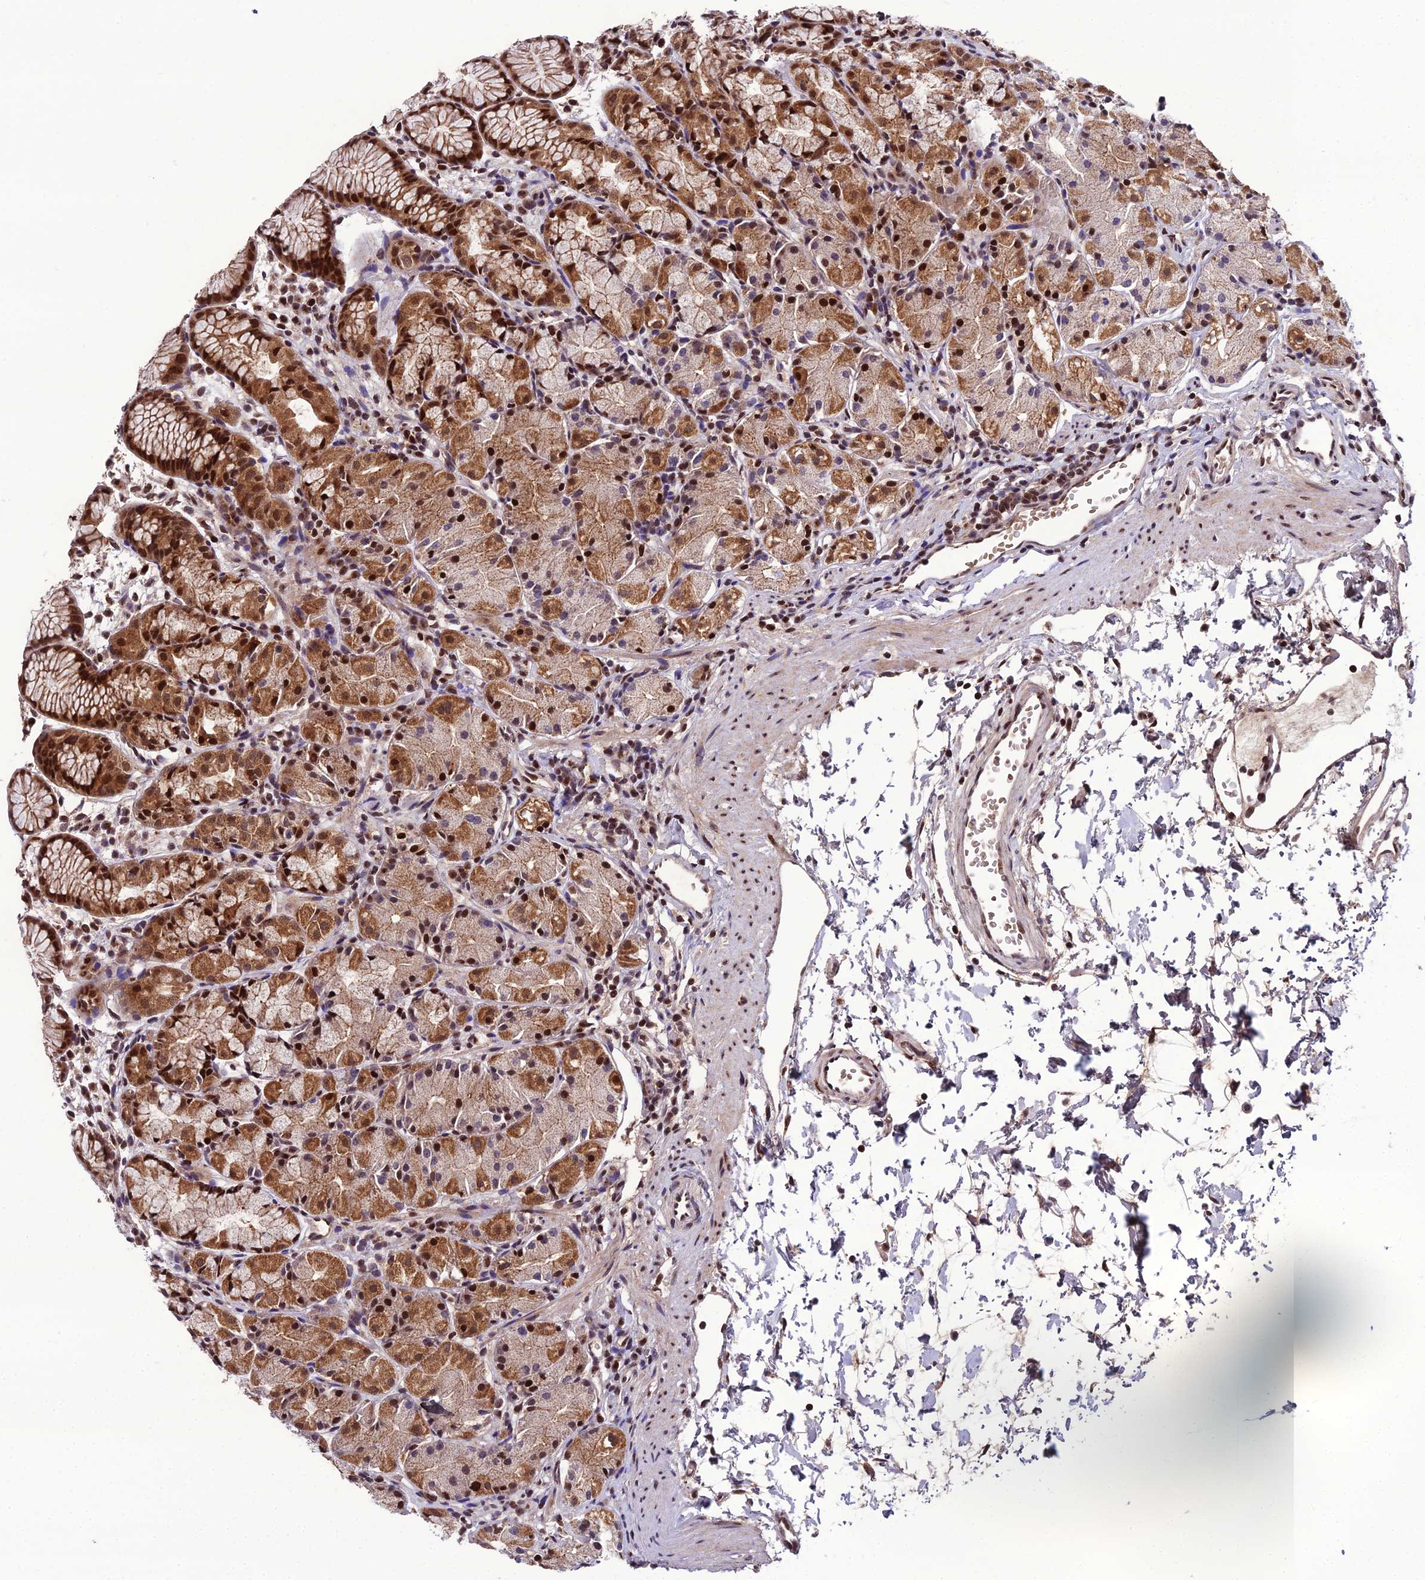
{"staining": {"intensity": "moderate", "quantity": ">75%", "location": "cytoplasmic/membranous,nuclear"}, "tissue": "stomach", "cell_type": "Glandular cells", "image_type": "normal", "snomed": [{"axis": "morphology", "description": "Normal tissue, NOS"}, {"axis": "topography", "description": "Stomach, upper"}], "caption": "Protein staining of benign stomach demonstrates moderate cytoplasmic/membranous,nuclear staining in approximately >75% of glandular cells. (Brightfield microscopy of DAB IHC at high magnification).", "gene": "ARL2", "patient": {"sex": "male", "age": 47}}